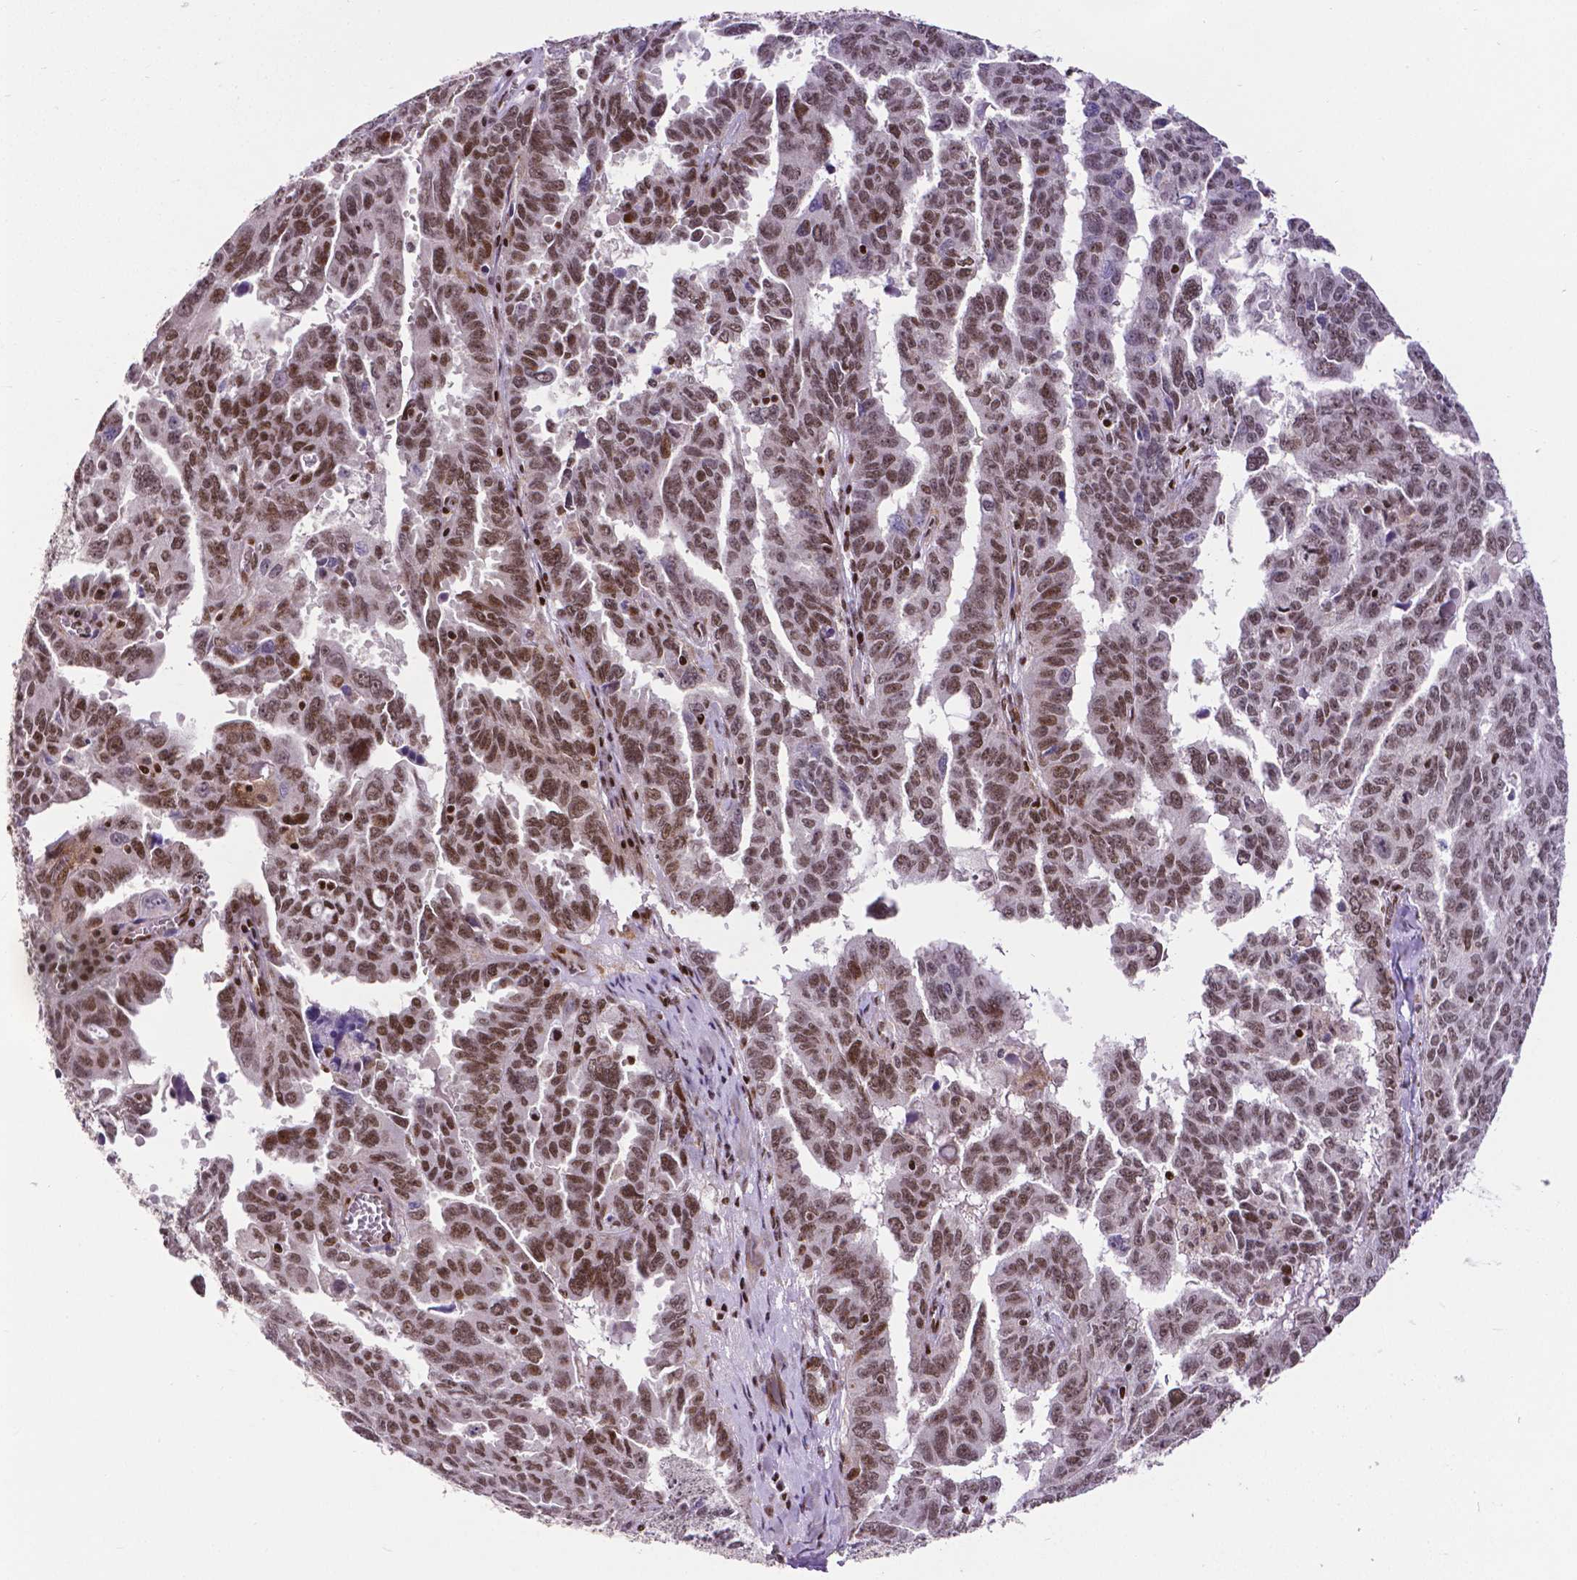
{"staining": {"intensity": "moderate", "quantity": ">75%", "location": "nuclear"}, "tissue": "ovarian cancer", "cell_type": "Tumor cells", "image_type": "cancer", "snomed": [{"axis": "morphology", "description": "Adenocarcinoma, NOS"}, {"axis": "morphology", "description": "Carcinoma, endometroid"}, {"axis": "topography", "description": "Ovary"}], "caption": "Endometroid carcinoma (ovarian) stained with a protein marker displays moderate staining in tumor cells.", "gene": "CTCF", "patient": {"sex": "female", "age": 72}}